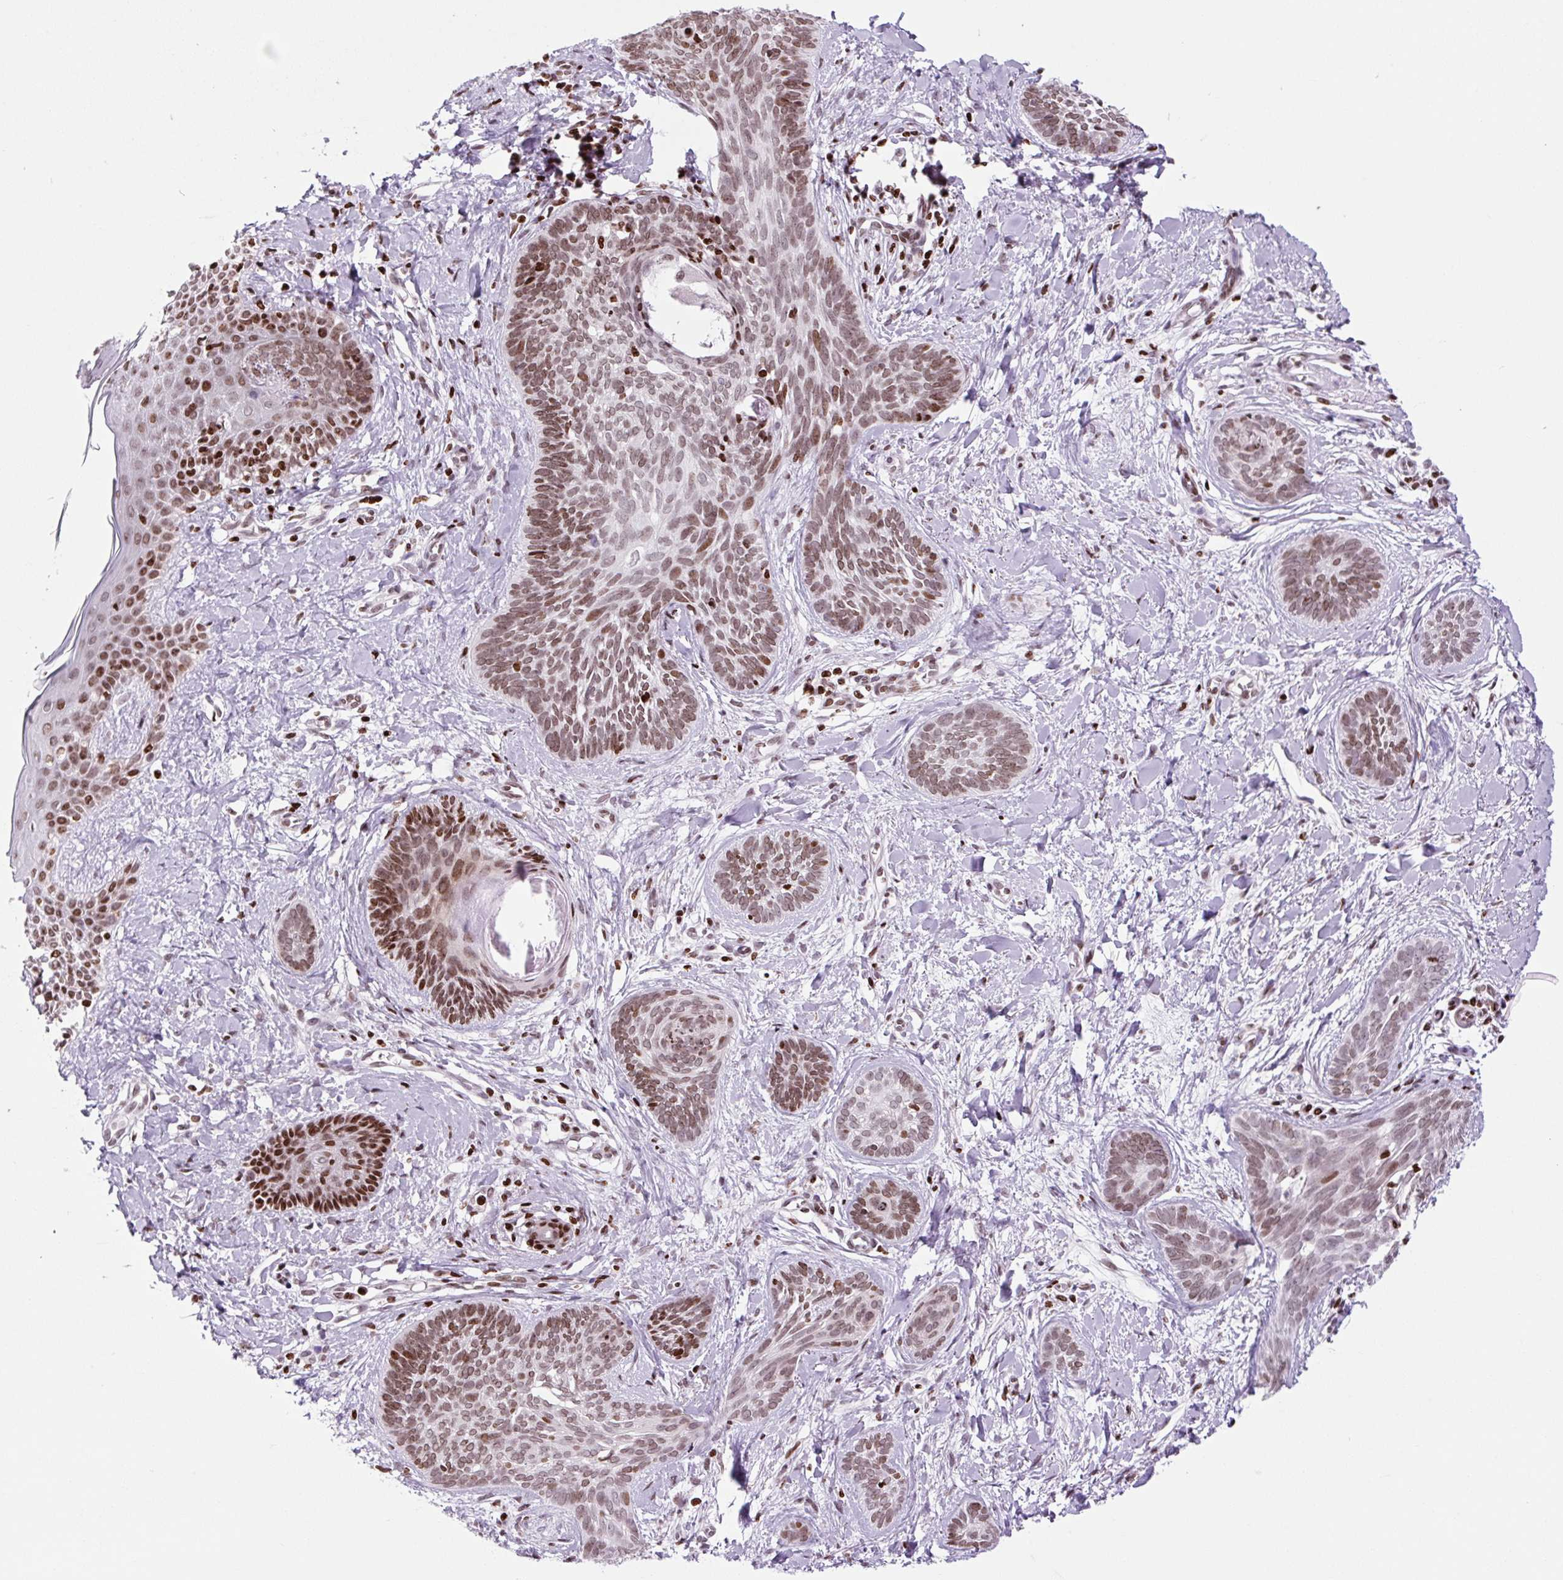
{"staining": {"intensity": "moderate", "quantity": ">75%", "location": "nuclear"}, "tissue": "skin cancer", "cell_type": "Tumor cells", "image_type": "cancer", "snomed": [{"axis": "morphology", "description": "Basal cell carcinoma"}, {"axis": "topography", "description": "Skin"}], "caption": "Protein expression analysis of human skin cancer reveals moderate nuclear staining in about >75% of tumor cells.", "gene": "H1-3", "patient": {"sex": "female", "age": 81}}